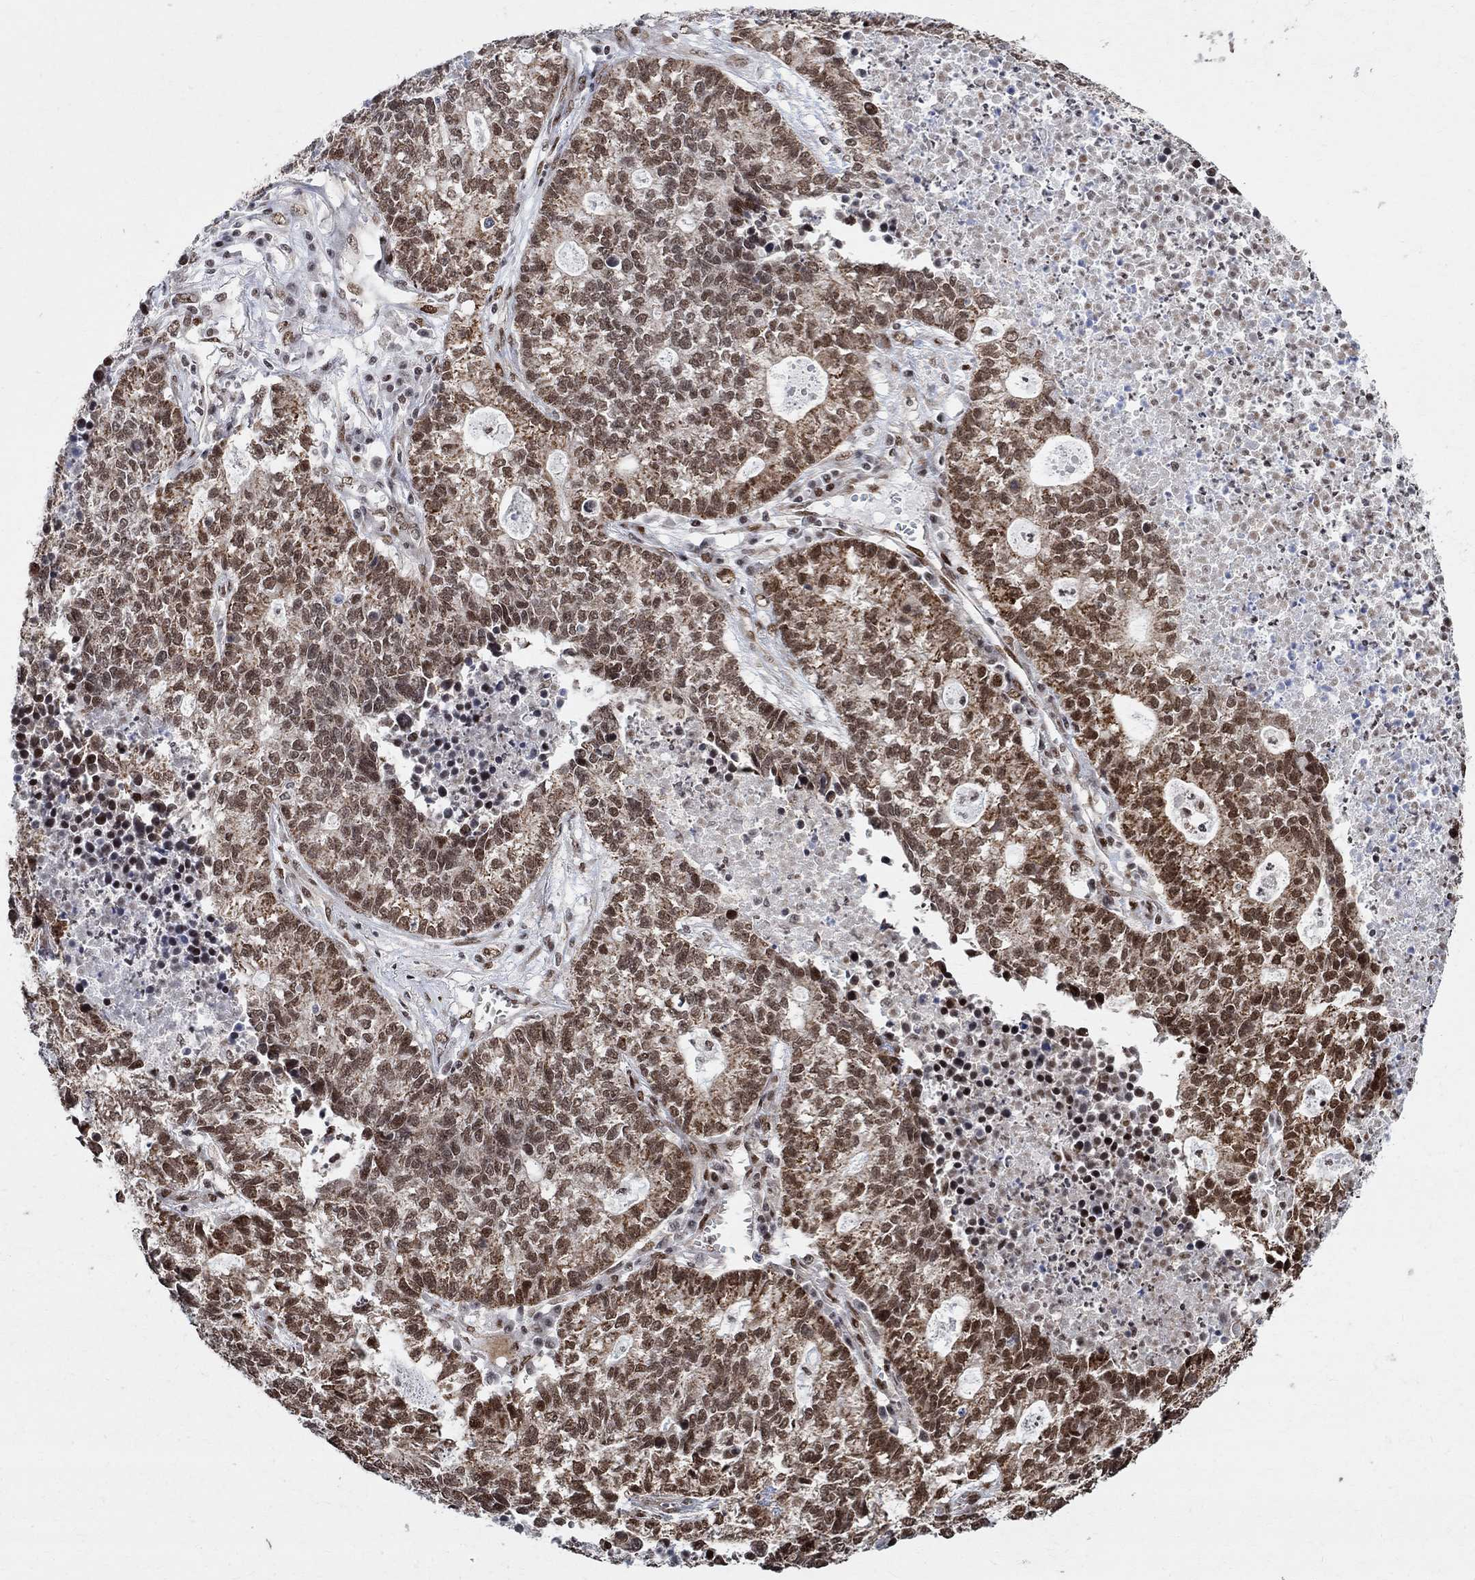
{"staining": {"intensity": "moderate", "quantity": ">75%", "location": "nuclear"}, "tissue": "lung cancer", "cell_type": "Tumor cells", "image_type": "cancer", "snomed": [{"axis": "morphology", "description": "Adenocarcinoma, NOS"}, {"axis": "topography", "description": "Lung"}], "caption": "Adenocarcinoma (lung) stained with IHC displays moderate nuclear expression in about >75% of tumor cells. Using DAB (3,3'-diaminobenzidine) (brown) and hematoxylin (blue) stains, captured at high magnification using brightfield microscopy.", "gene": "E4F1", "patient": {"sex": "male", "age": 57}}